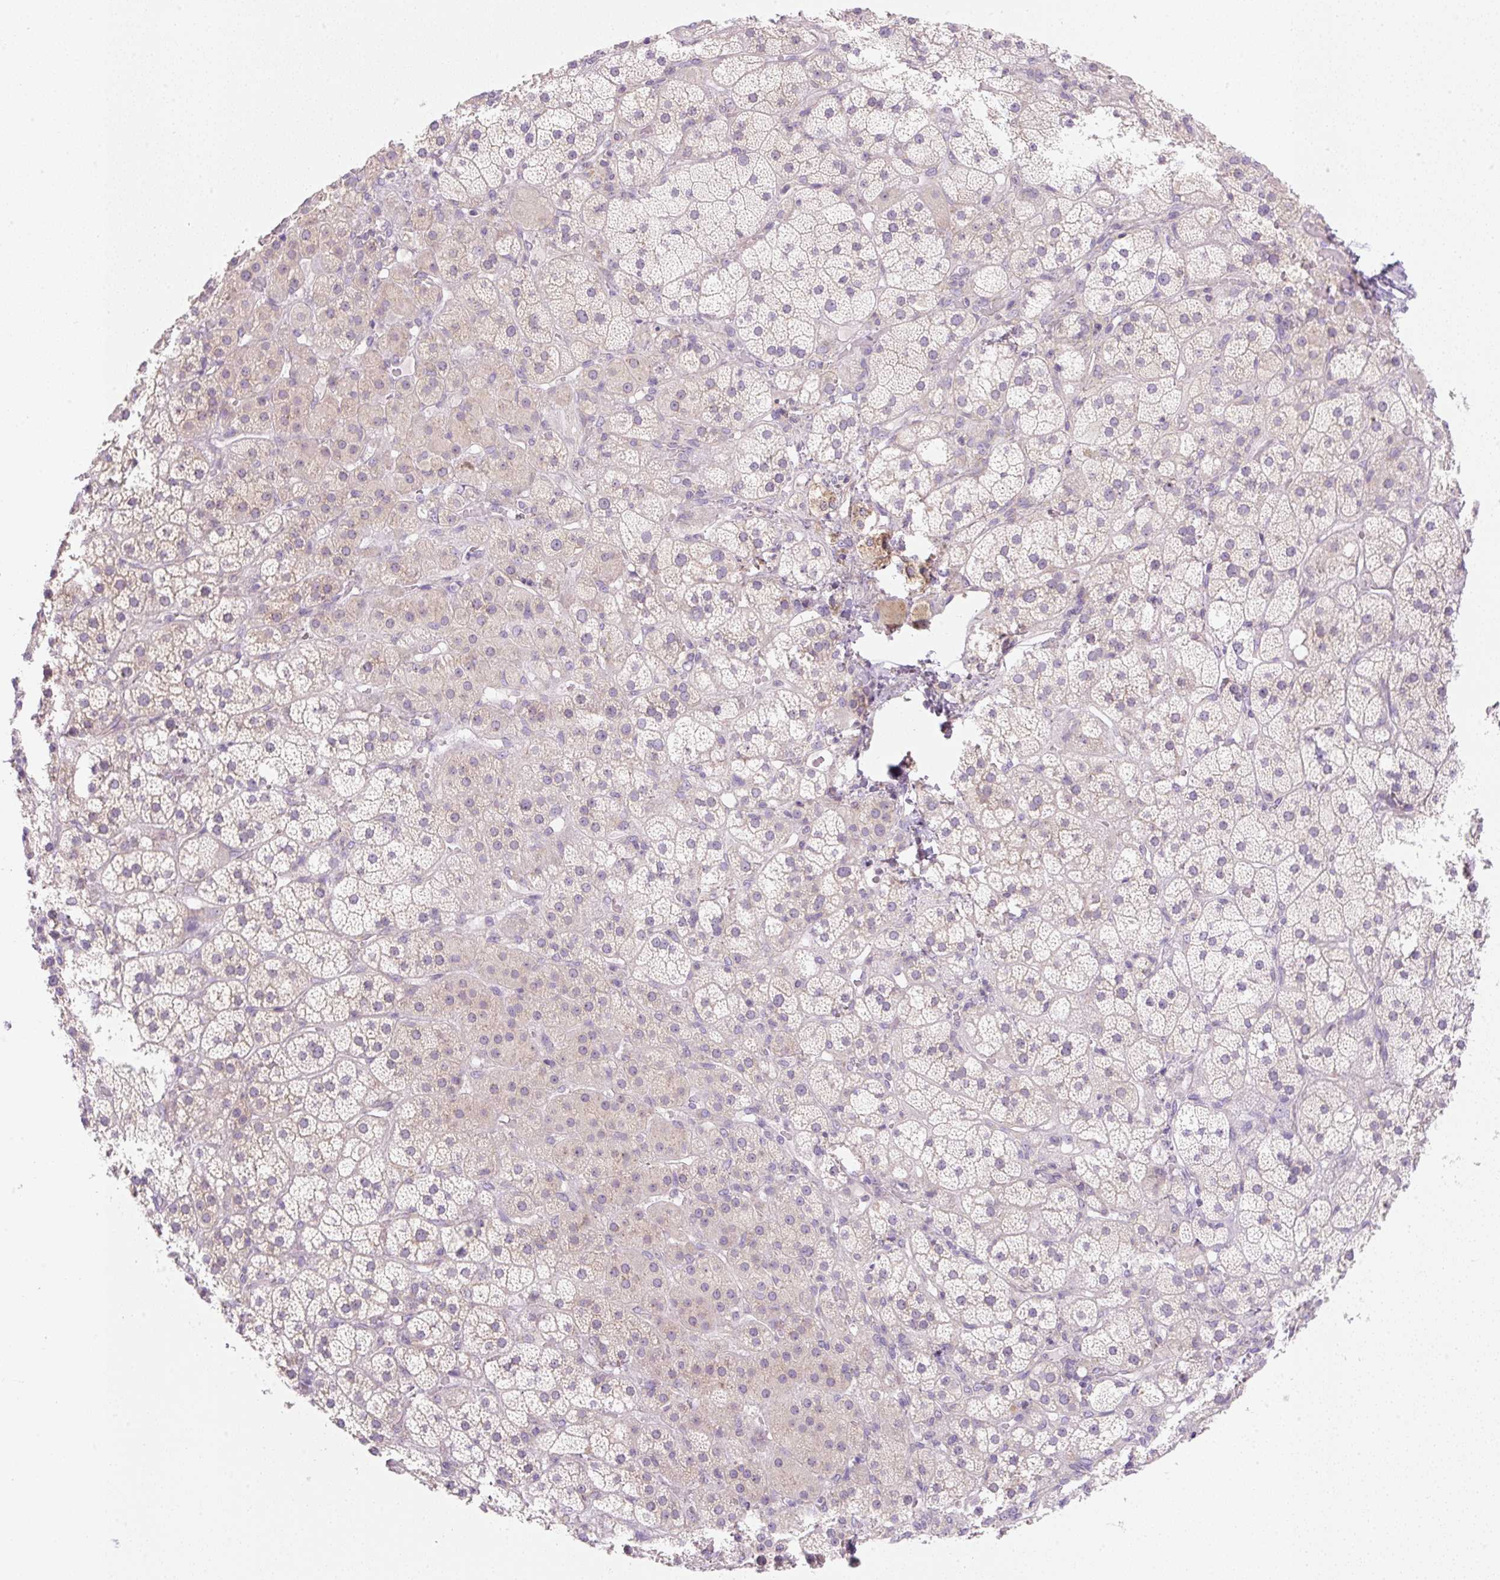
{"staining": {"intensity": "weak", "quantity": "<25%", "location": "cytoplasmic/membranous"}, "tissue": "adrenal gland", "cell_type": "Glandular cells", "image_type": "normal", "snomed": [{"axis": "morphology", "description": "Normal tissue, NOS"}, {"axis": "topography", "description": "Adrenal gland"}], "caption": "This is an IHC photomicrograph of benign human adrenal gland. There is no expression in glandular cells.", "gene": "RPL18A", "patient": {"sex": "male", "age": 57}}